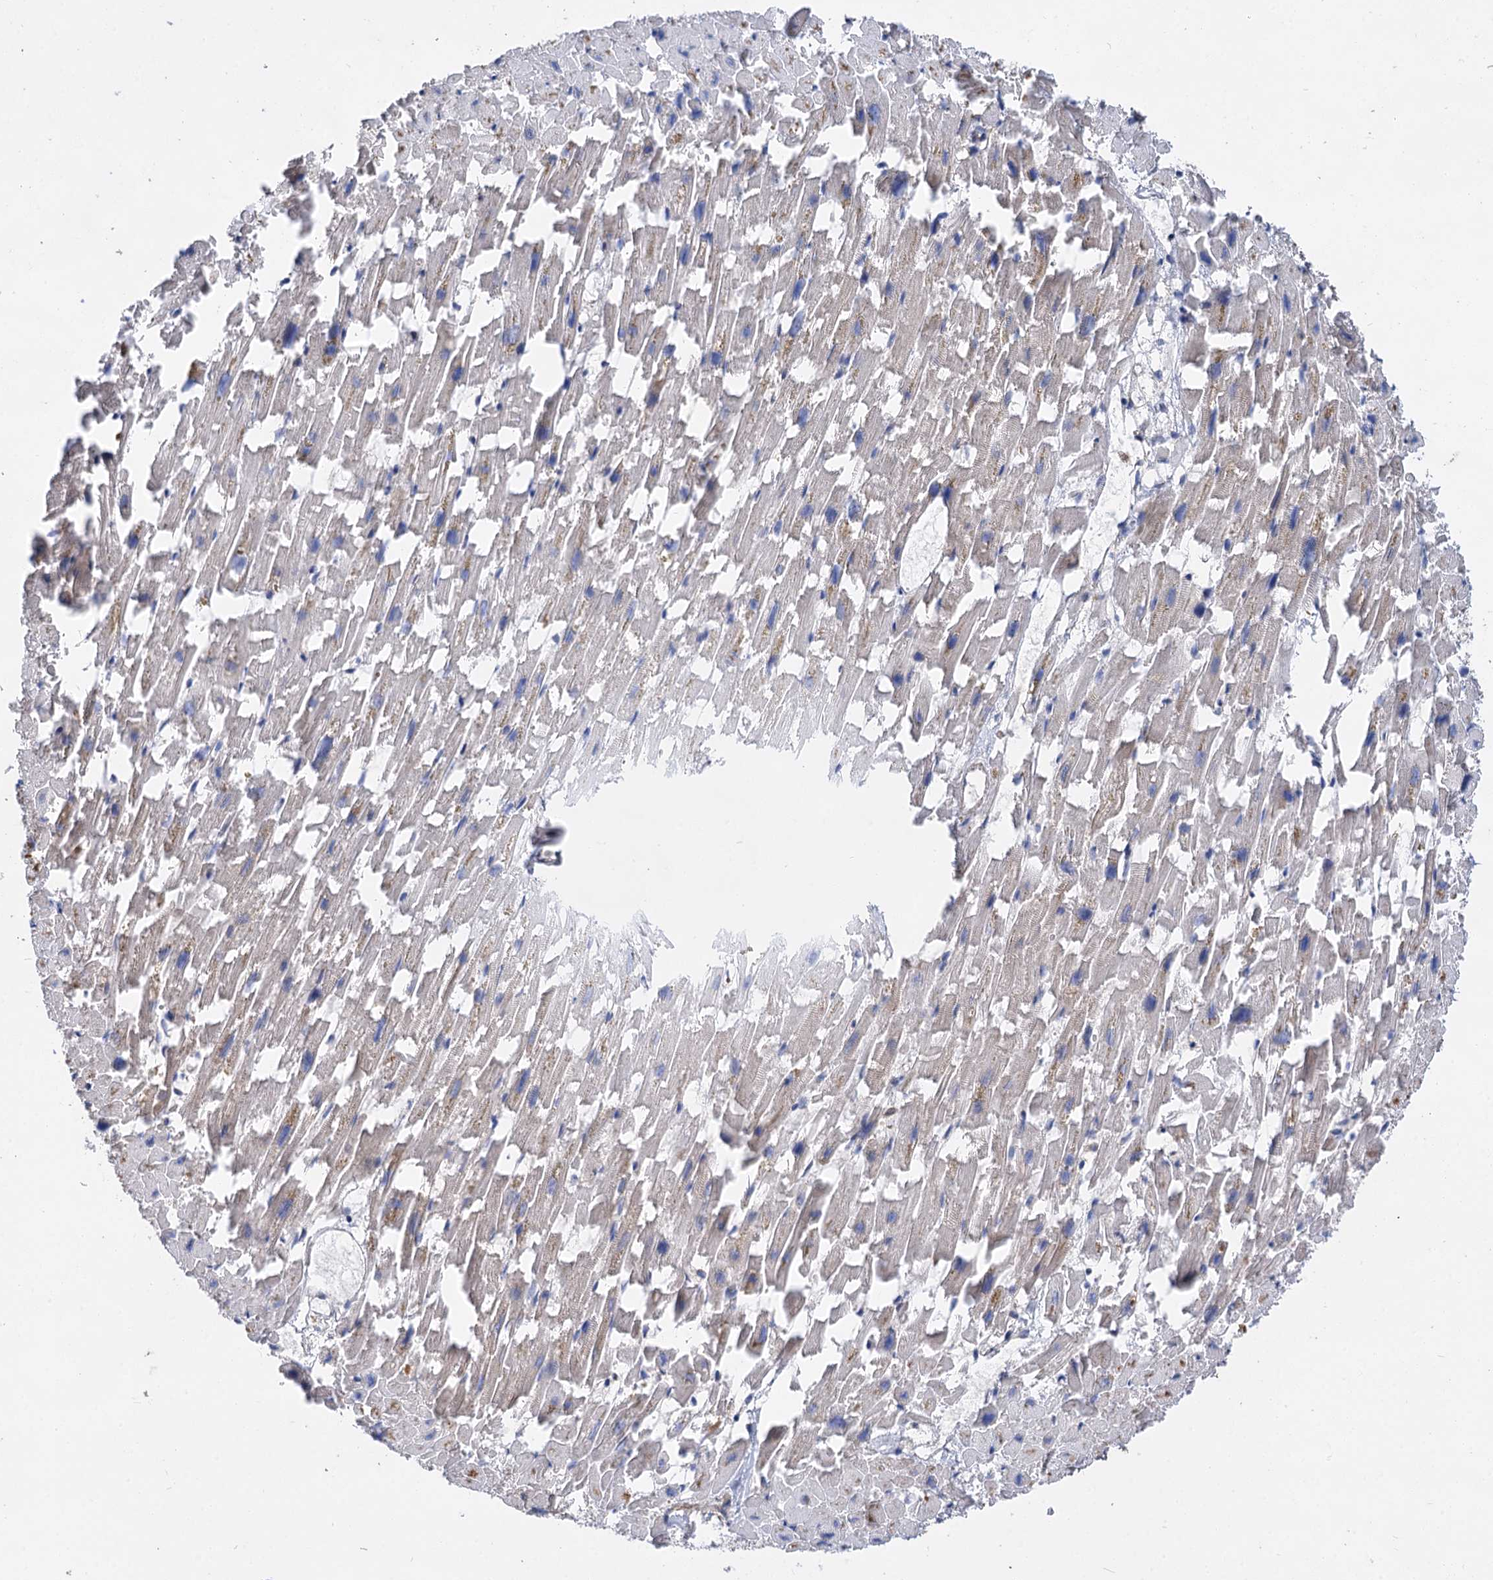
{"staining": {"intensity": "weak", "quantity": "25%-75%", "location": "cytoplasmic/membranous"}, "tissue": "heart muscle", "cell_type": "Cardiomyocytes", "image_type": "normal", "snomed": [{"axis": "morphology", "description": "Normal tissue, NOS"}, {"axis": "topography", "description": "Heart"}], "caption": "Brown immunohistochemical staining in unremarkable human heart muscle shows weak cytoplasmic/membranous positivity in about 25%-75% of cardiomyocytes.", "gene": "PACS1", "patient": {"sex": "female", "age": 64}}